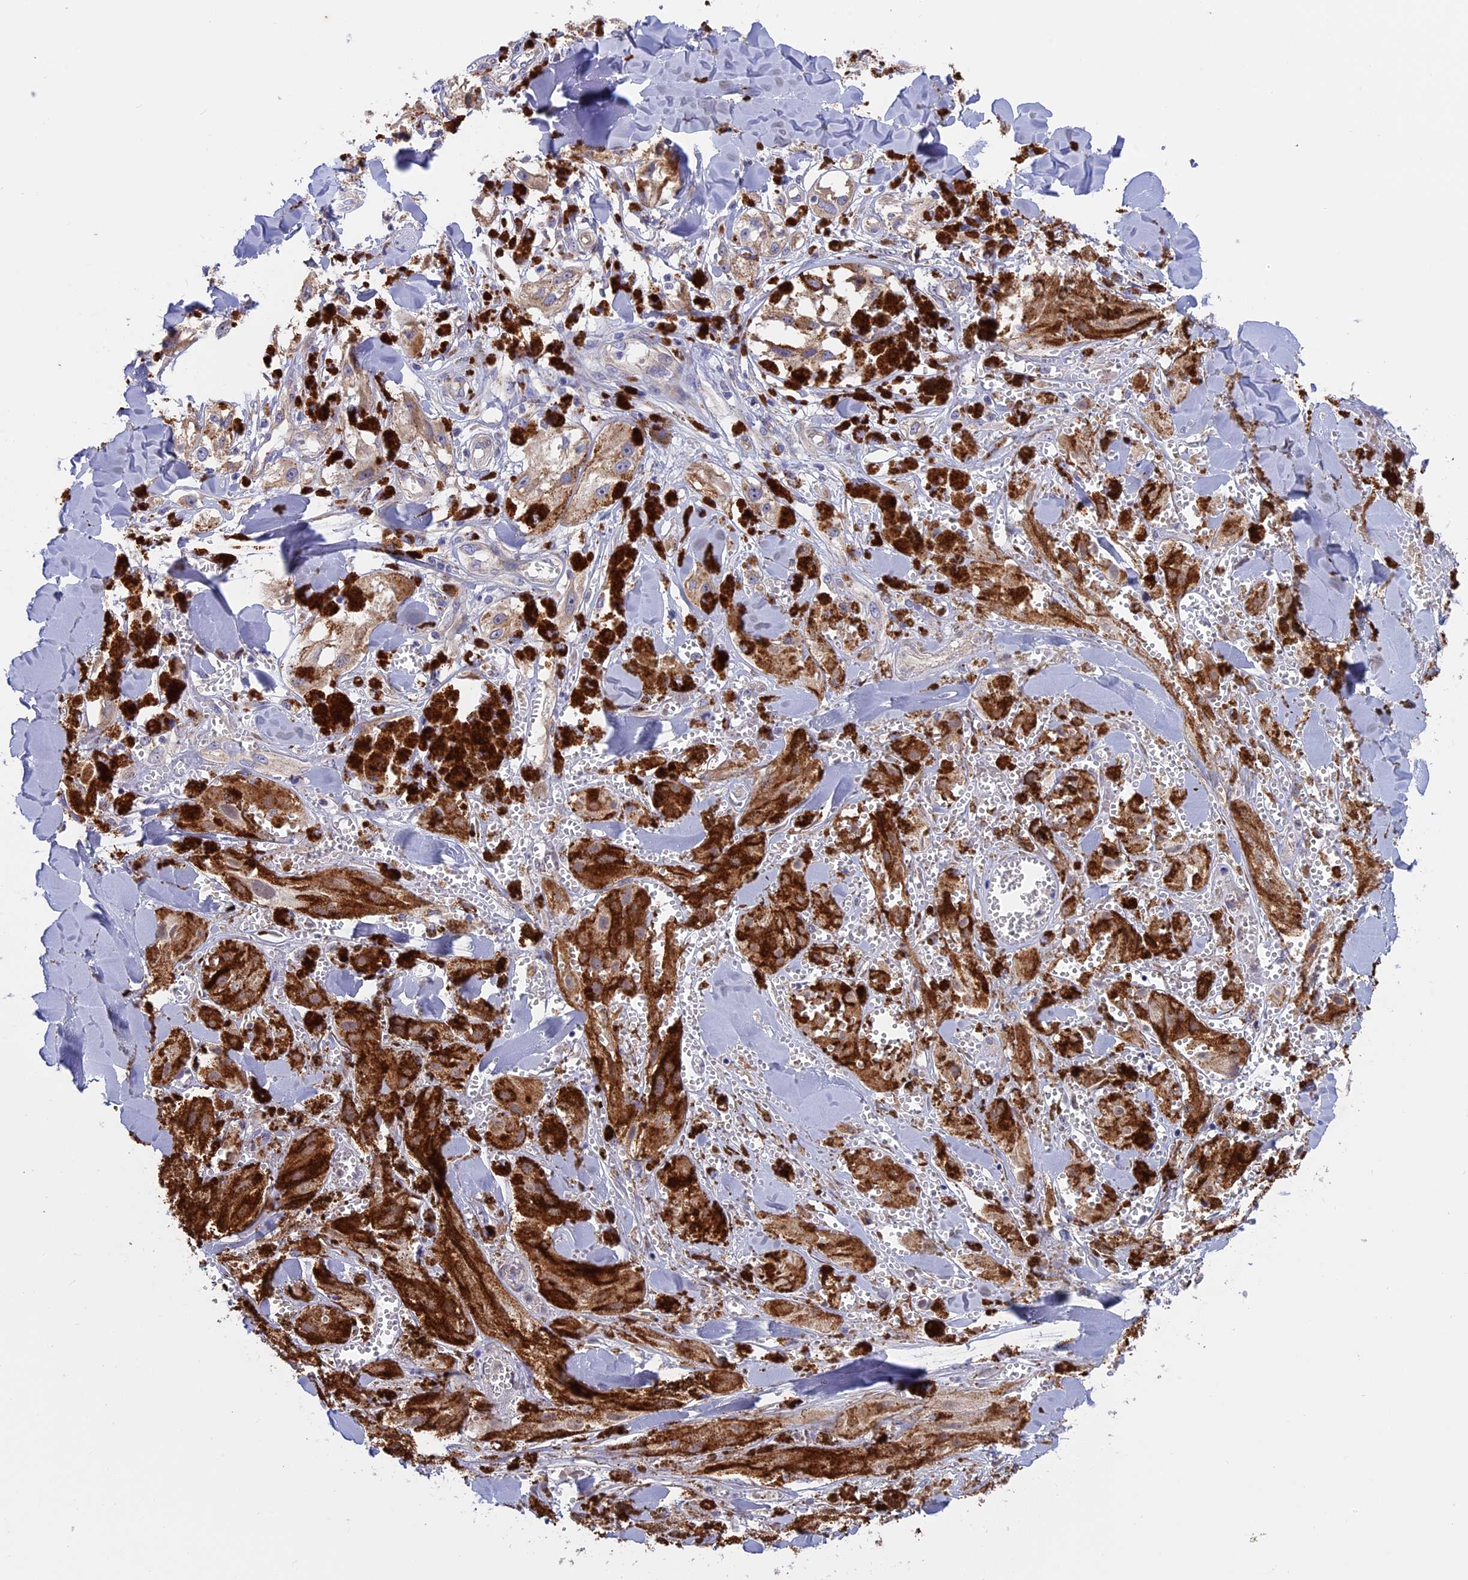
{"staining": {"intensity": "moderate", "quantity": ">75%", "location": "cytoplasmic/membranous"}, "tissue": "melanoma", "cell_type": "Tumor cells", "image_type": "cancer", "snomed": [{"axis": "morphology", "description": "Malignant melanoma, NOS"}, {"axis": "topography", "description": "Skin"}], "caption": "A brown stain labels moderate cytoplasmic/membranous positivity of a protein in melanoma tumor cells.", "gene": "ETFDH", "patient": {"sex": "male", "age": 88}}